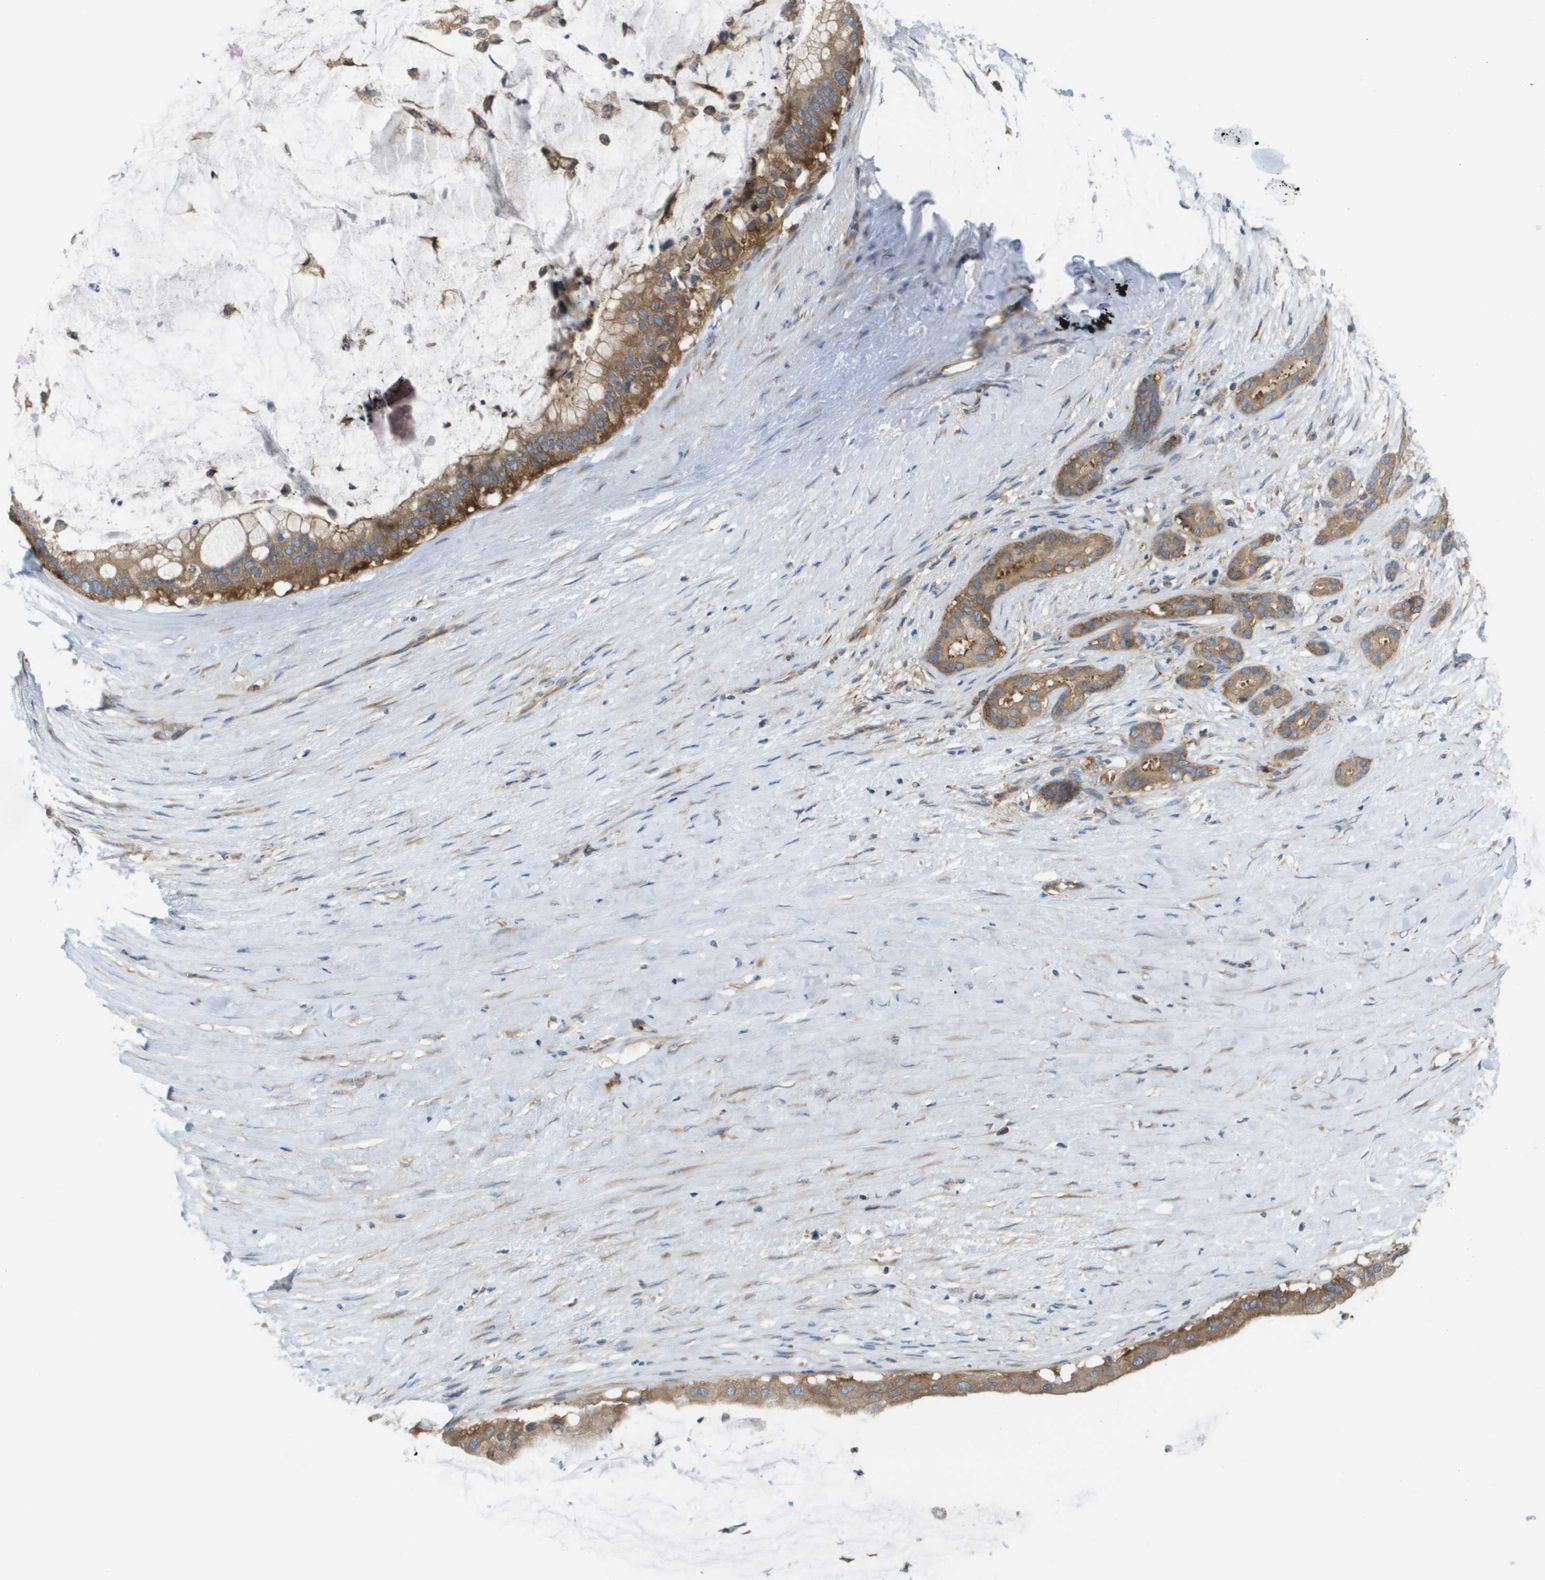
{"staining": {"intensity": "moderate", "quantity": ">75%", "location": "cytoplasmic/membranous"}, "tissue": "pancreatic cancer", "cell_type": "Tumor cells", "image_type": "cancer", "snomed": [{"axis": "morphology", "description": "Adenocarcinoma, NOS"}, {"axis": "topography", "description": "Pancreas"}], "caption": "Protein analysis of pancreatic cancer tissue reveals moderate cytoplasmic/membranous staining in about >75% of tumor cells.", "gene": "EIF4G2", "patient": {"sex": "male", "age": 41}}